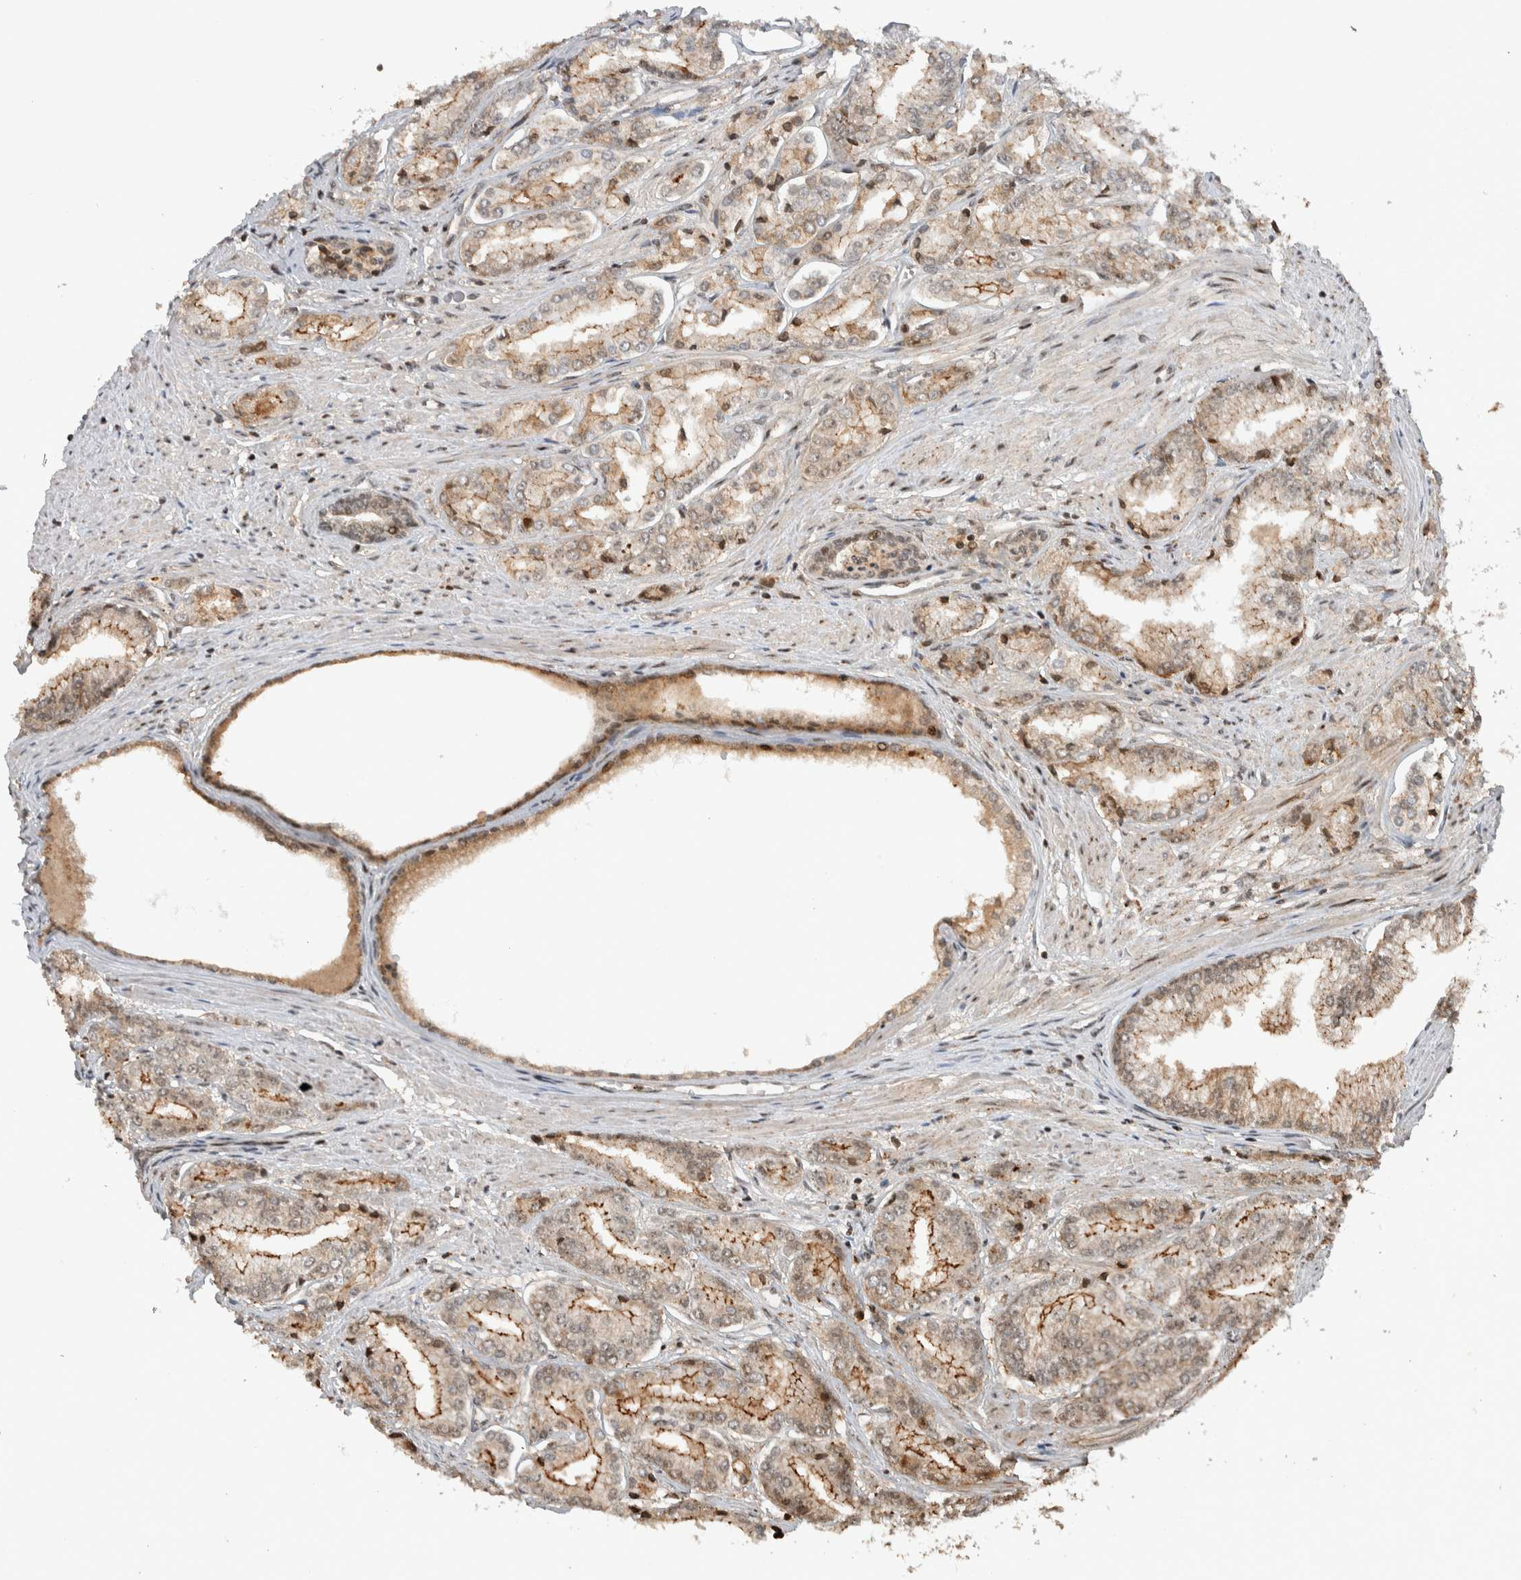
{"staining": {"intensity": "weak", "quantity": "<25%", "location": "cytoplasmic/membranous,nuclear"}, "tissue": "prostate cancer", "cell_type": "Tumor cells", "image_type": "cancer", "snomed": [{"axis": "morphology", "description": "Adenocarcinoma, Low grade"}, {"axis": "topography", "description": "Prostate"}], "caption": "Low-grade adenocarcinoma (prostate) was stained to show a protein in brown. There is no significant expression in tumor cells.", "gene": "ZNF521", "patient": {"sex": "male", "age": 52}}